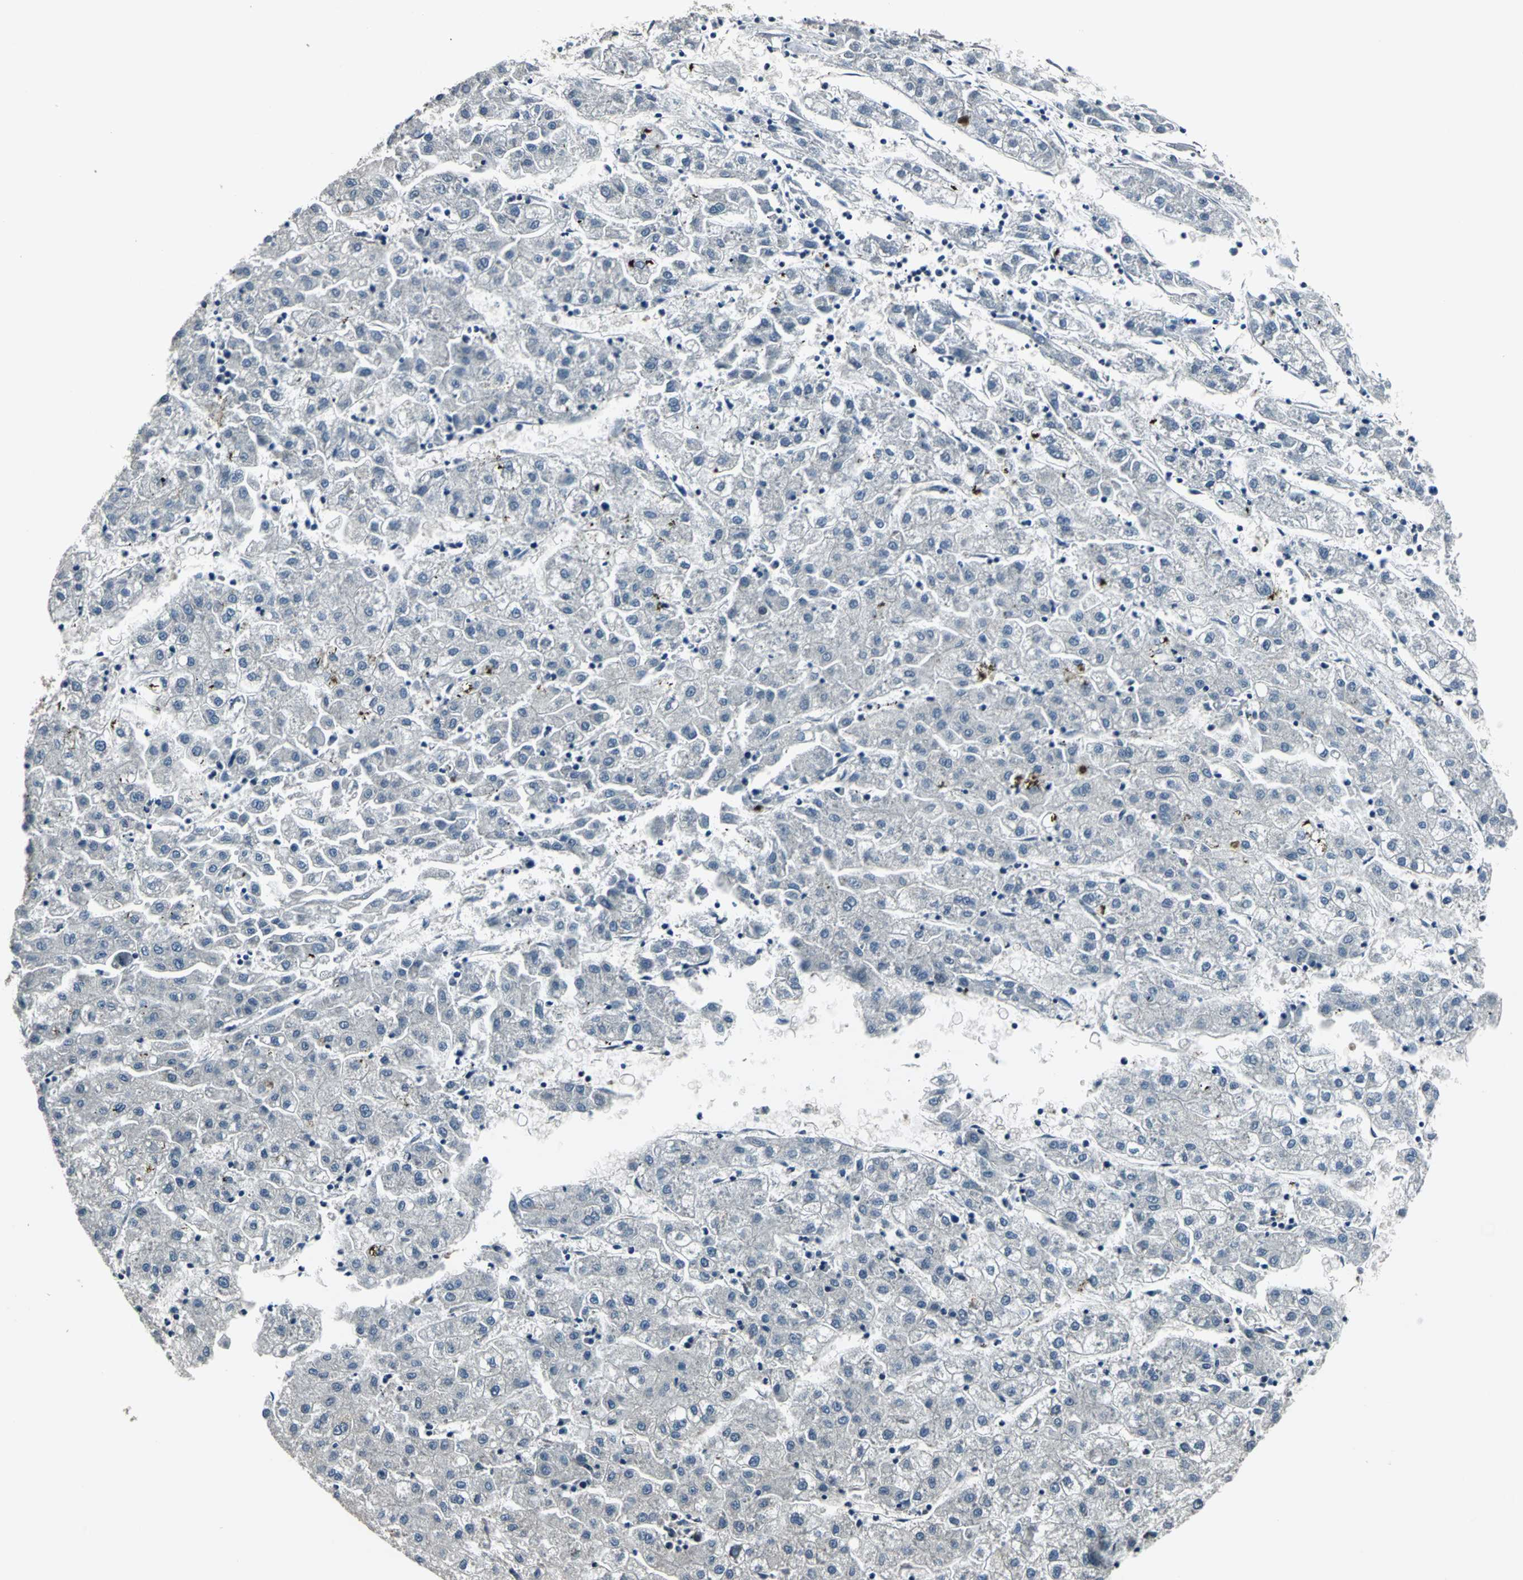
{"staining": {"intensity": "negative", "quantity": "none", "location": "none"}, "tissue": "liver cancer", "cell_type": "Tumor cells", "image_type": "cancer", "snomed": [{"axis": "morphology", "description": "Carcinoma, Hepatocellular, NOS"}, {"axis": "topography", "description": "Liver"}], "caption": "High magnification brightfield microscopy of liver cancer (hepatocellular carcinoma) stained with DAB (3,3'-diaminobenzidine) (brown) and counterstained with hematoxylin (blue): tumor cells show no significant staining.", "gene": "PFDN1", "patient": {"sex": "male", "age": 72}}